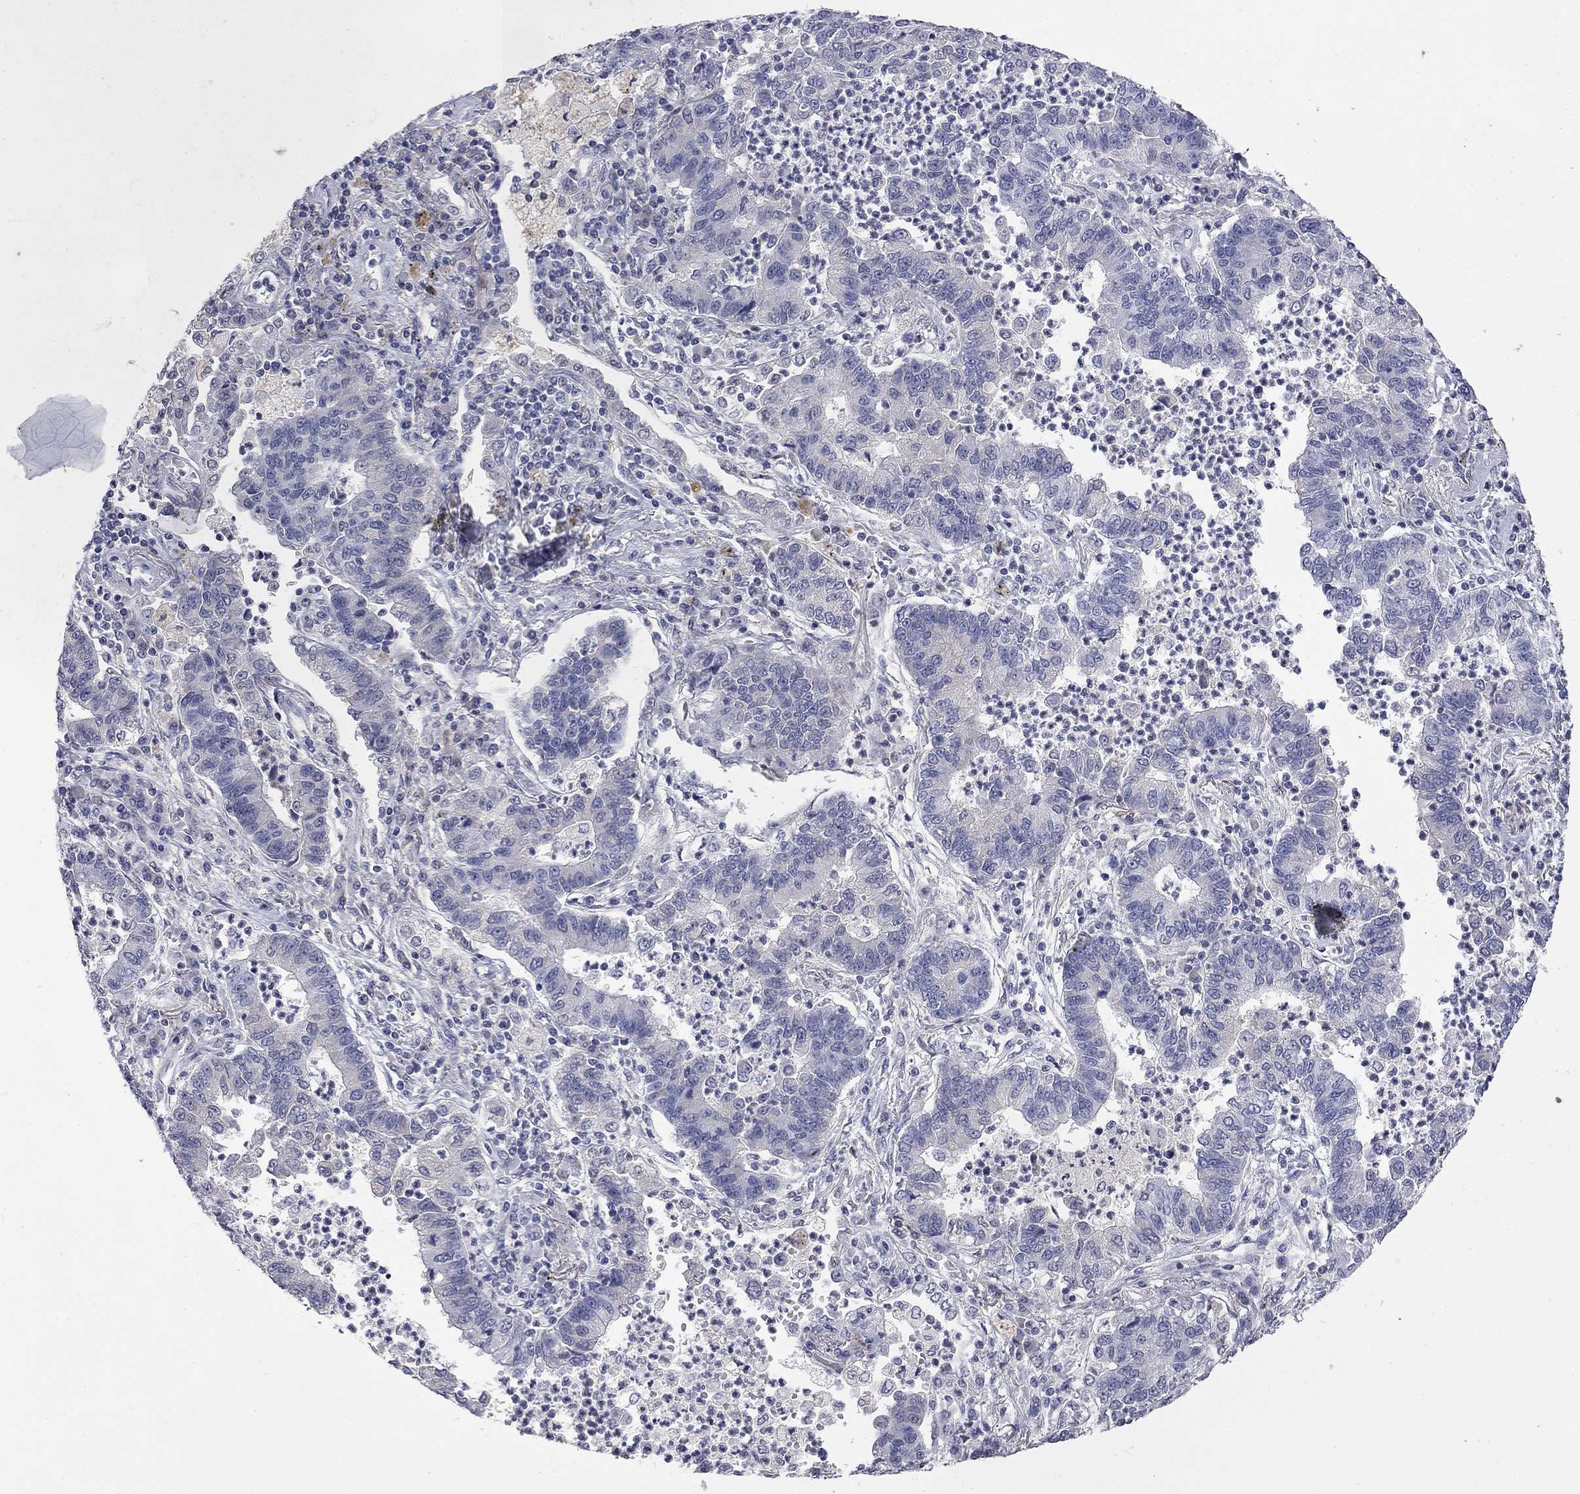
{"staining": {"intensity": "negative", "quantity": "none", "location": "none"}, "tissue": "lung cancer", "cell_type": "Tumor cells", "image_type": "cancer", "snomed": [{"axis": "morphology", "description": "Adenocarcinoma, NOS"}, {"axis": "topography", "description": "Lung"}], "caption": "This is an IHC image of lung cancer (adenocarcinoma). There is no expression in tumor cells.", "gene": "SLC51A", "patient": {"sex": "female", "age": 57}}